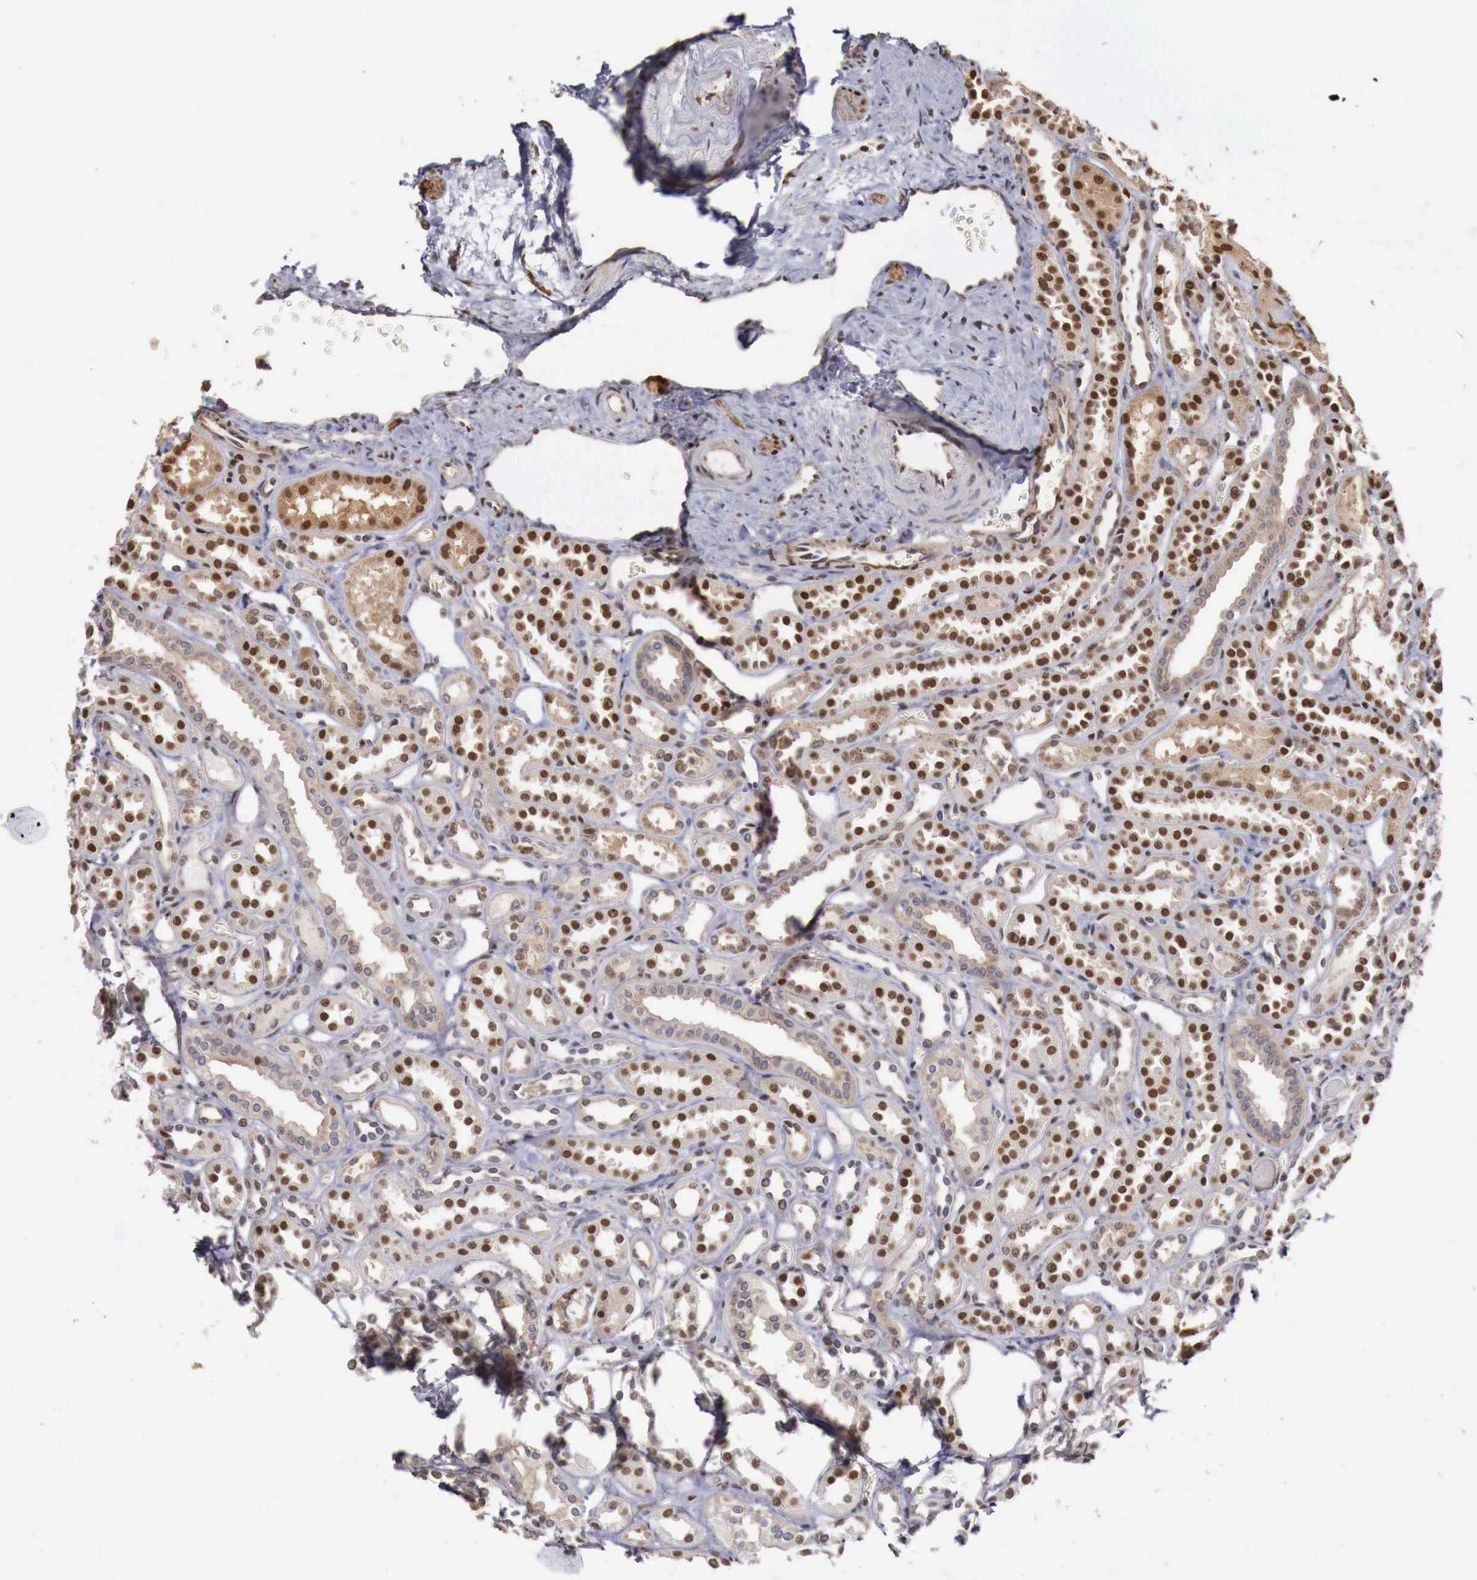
{"staining": {"intensity": "moderate", "quantity": "25%-75%", "location": "cytoplasmic/membranous,nuclear"}, "tissue": "kidney", "cell_type": "Cells in glomeruli", "image_type": "normal", "snomed": [{"axis": "morphology", "description": "Normal tissue, NOS"}, {"axis": "topography", "description": "Kidney"}], "caption": "Protein expression by immunohistochemistry displays moderate cytoplasmic/membranous,nuclear positivity in about 25%-75% of cells in glomeruli in normal kidney. (Brightfield microscopy of DAB IHC at high magnification).", "gene": "KHDRBS2", "patient": {"sex": "female", "age": 52}}